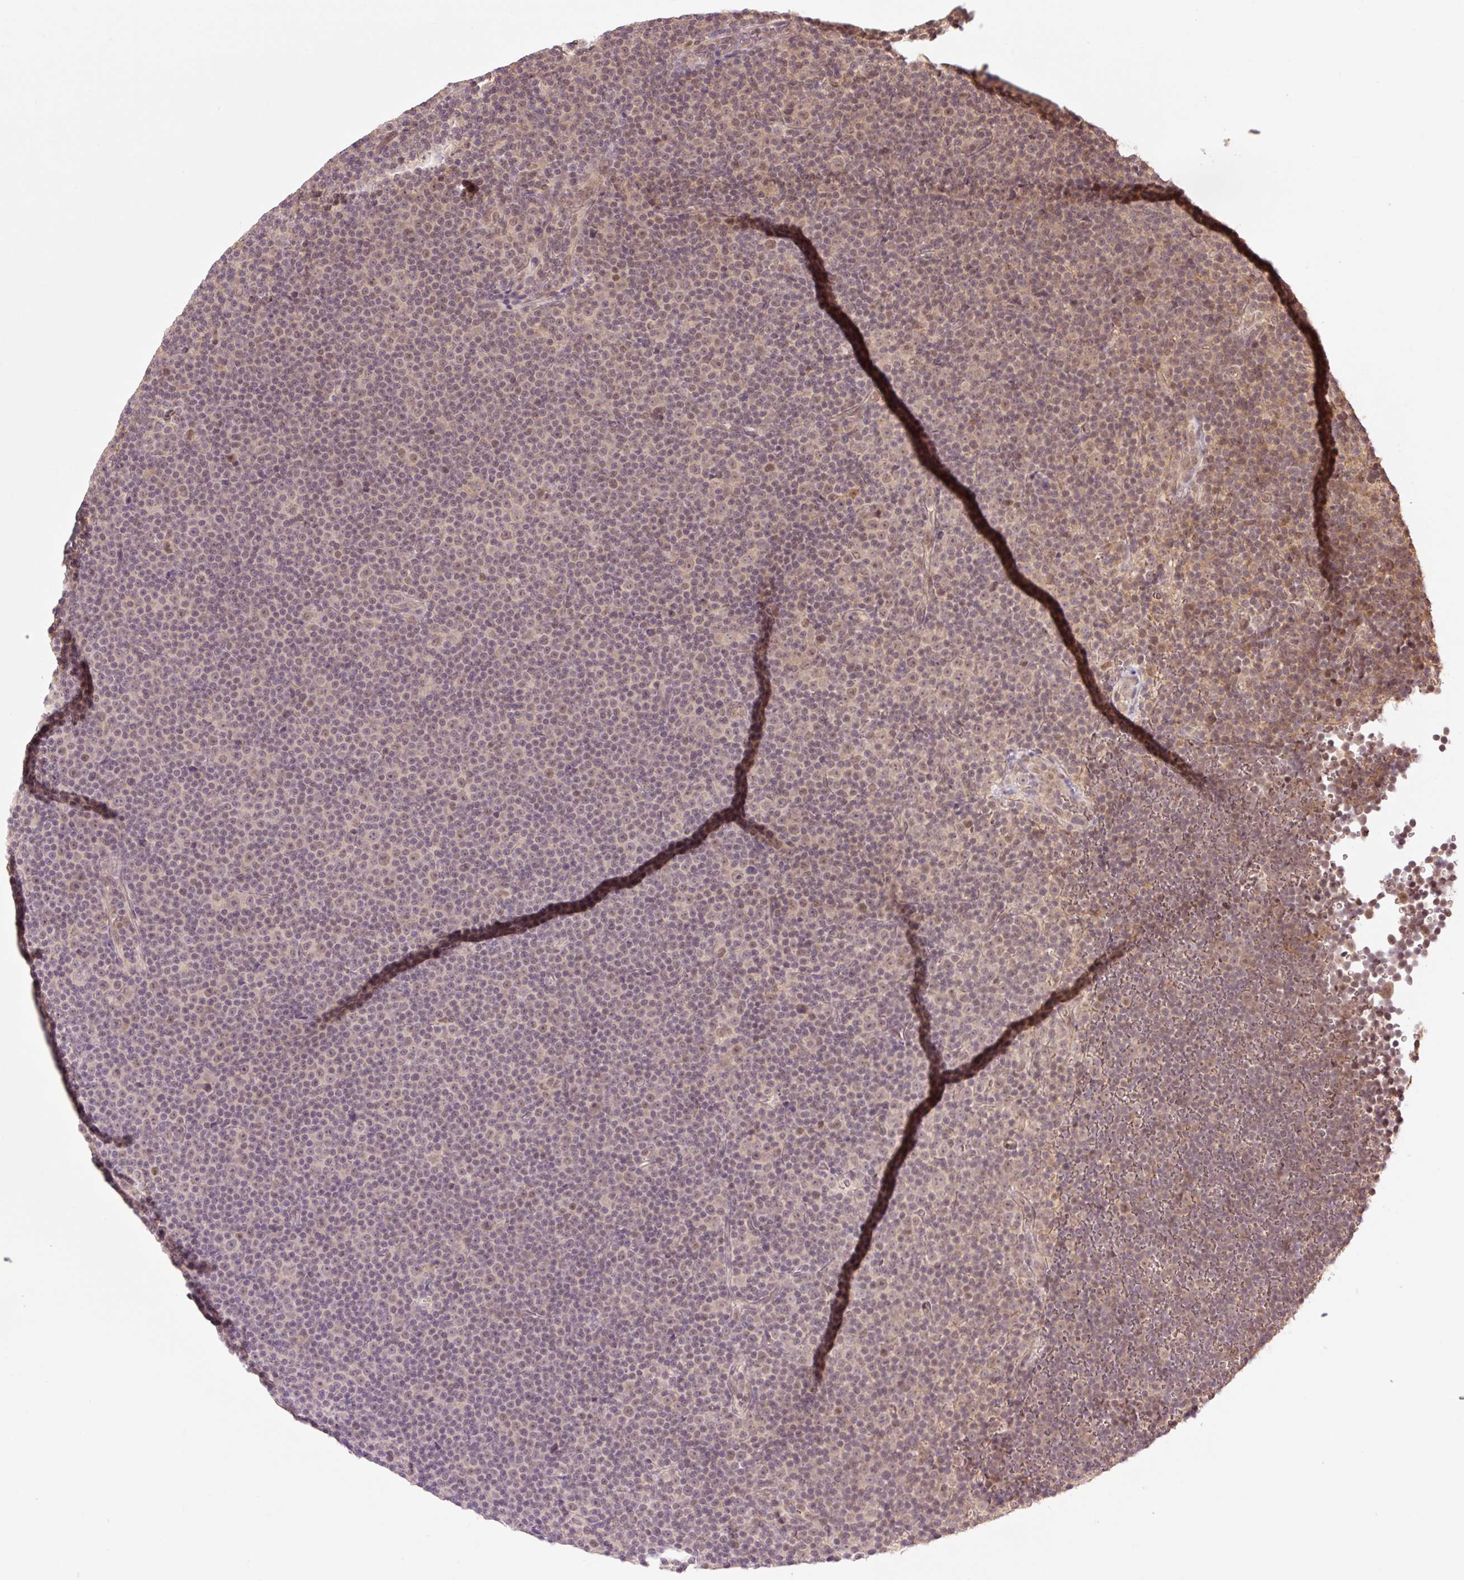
{"staining": {"intensity": "weak", "quantity": "<25%", "location": "nuclear"}, "tissue": "lymphoma", "cell_type": "Tumor cells", "image_type": "cancer", "snomed": [{"axis": "morphology", "description": "Malignant lymphoma, non-Hodgkin's type, Low grade"}, {"axis": "topography", "description": "Lymph node"}], "caption": "Protein analysis of lymphoma displays no significant expression in tumor cells. Brightfield microscopy of immunohistochemistry (IHC) stained with DAB (brown) and hematoxylin (blue), captured at high magnification.", "gene": "YJU2B", "patient": {"sex": "female", "age": 67}}